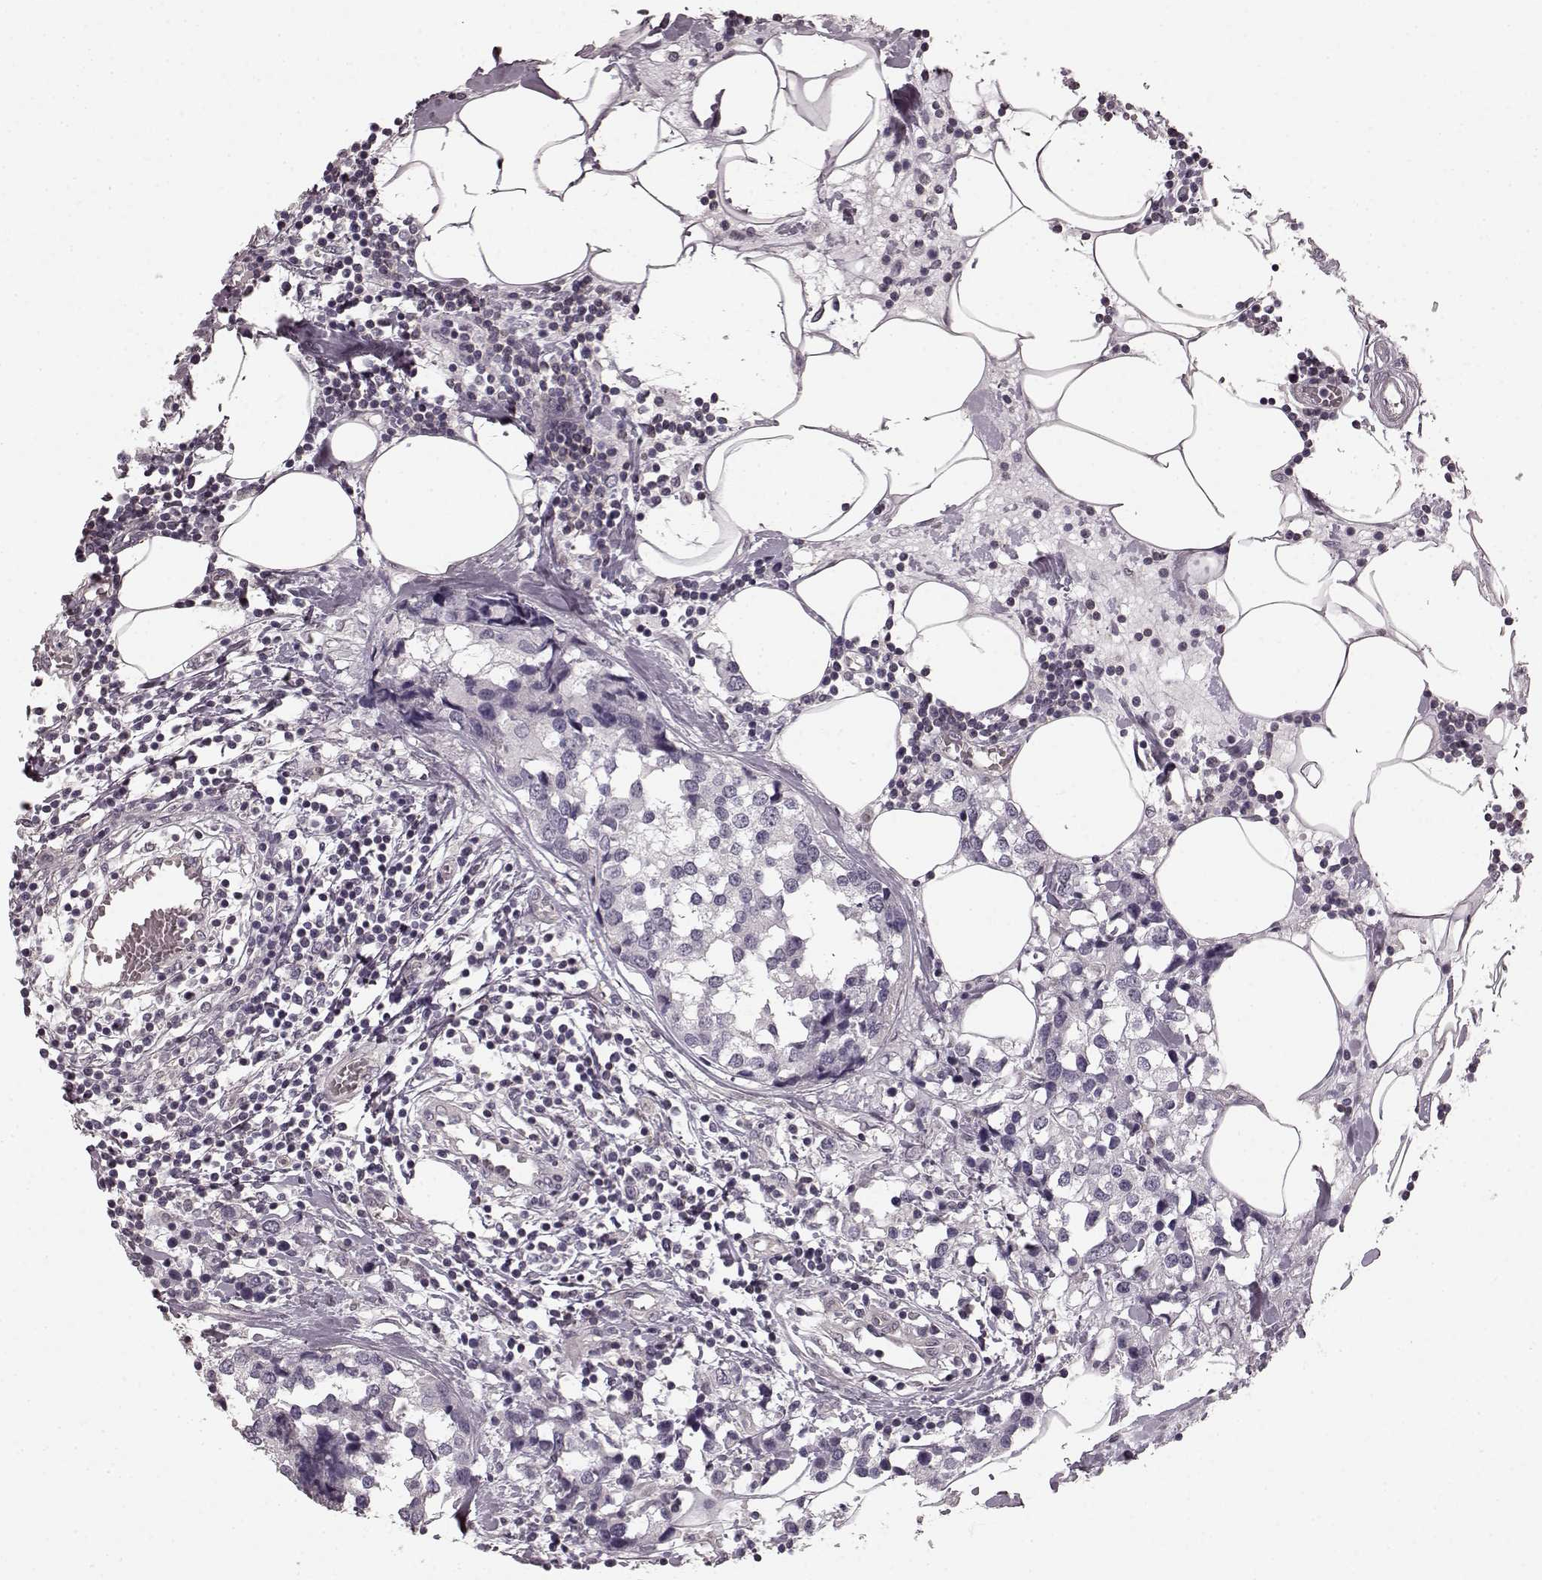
{"staining": {"intensity": "negative", "quantity": "none", "location": "none"}, "tissue": "breast cancer", "cell_type": "Tumor cells", "image_type": "cancer", "snomed": [{"axis": "morphology", "description": "Lobular carcinoma"}, {"axis": "topography", "description": "Breast"}], "caption": "An immunohistochemistry micrograph of breast cancer (lobular carcinoma) is shown. There is no staining in tumor cells of breast cancer (lobular carcinoma).", "gene": "PRKCE", "patient": {"sex": "female", "age": 59}}